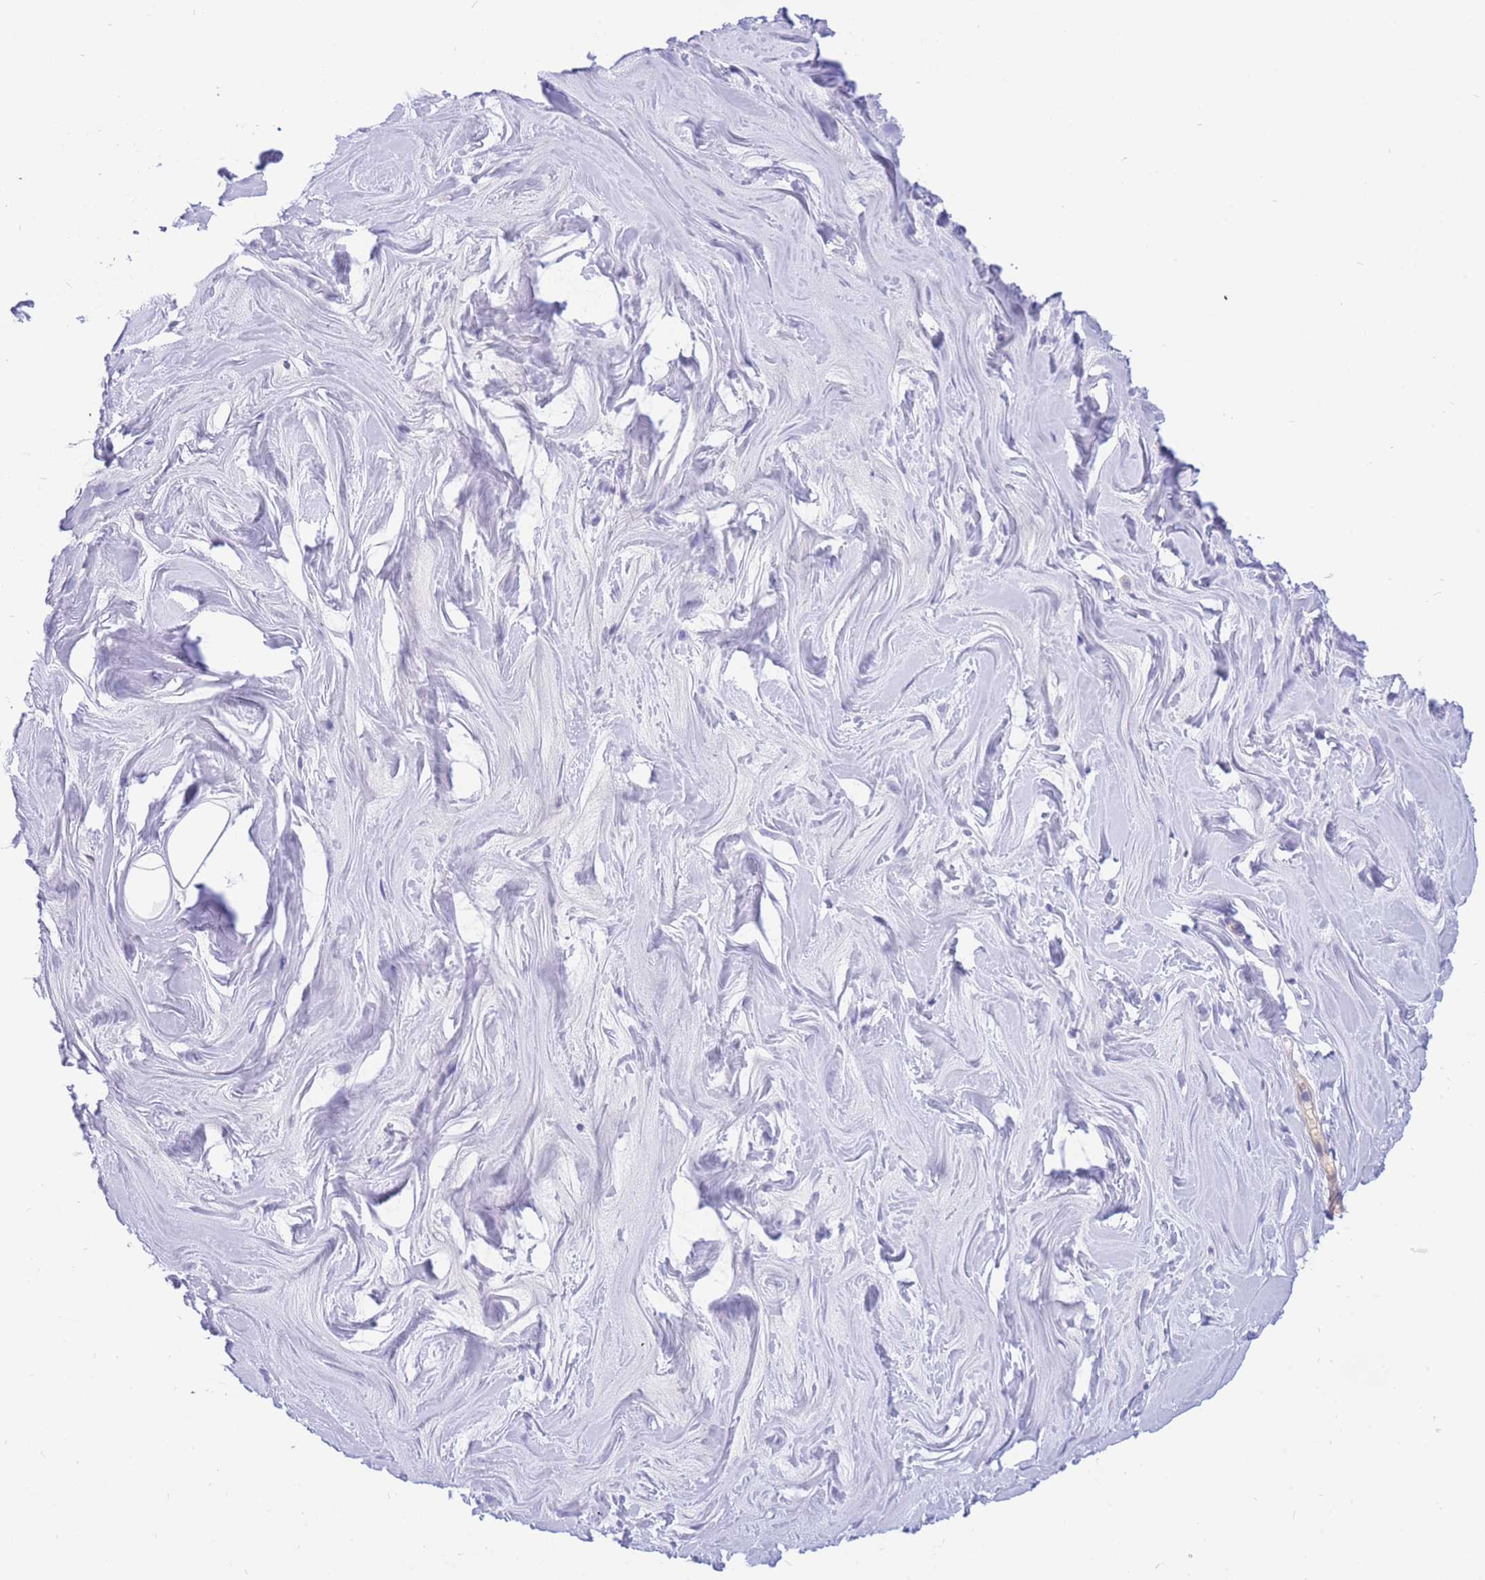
{"staining": {"intensity": "negative", "quantity": "none", "location": "none"}, "tissue": "adipose tissue", "cell_type": "Adipocytes", "image_type": "normal", "snomed": [{"axis": "morphology", "description": "Normal tissue, NOS"}, {"axis": "topography", "description": "Breast"}], "caption": "A high-resolution histopathology image shows IHC staining of normal adipose tissue, which shows no significant staining in adipocytes. (DAB (3,3'-diaminobenzidine) IHC, high magnification).", "gene": "SULT1A1", "patient": {"sex": "female", "age": 26}}